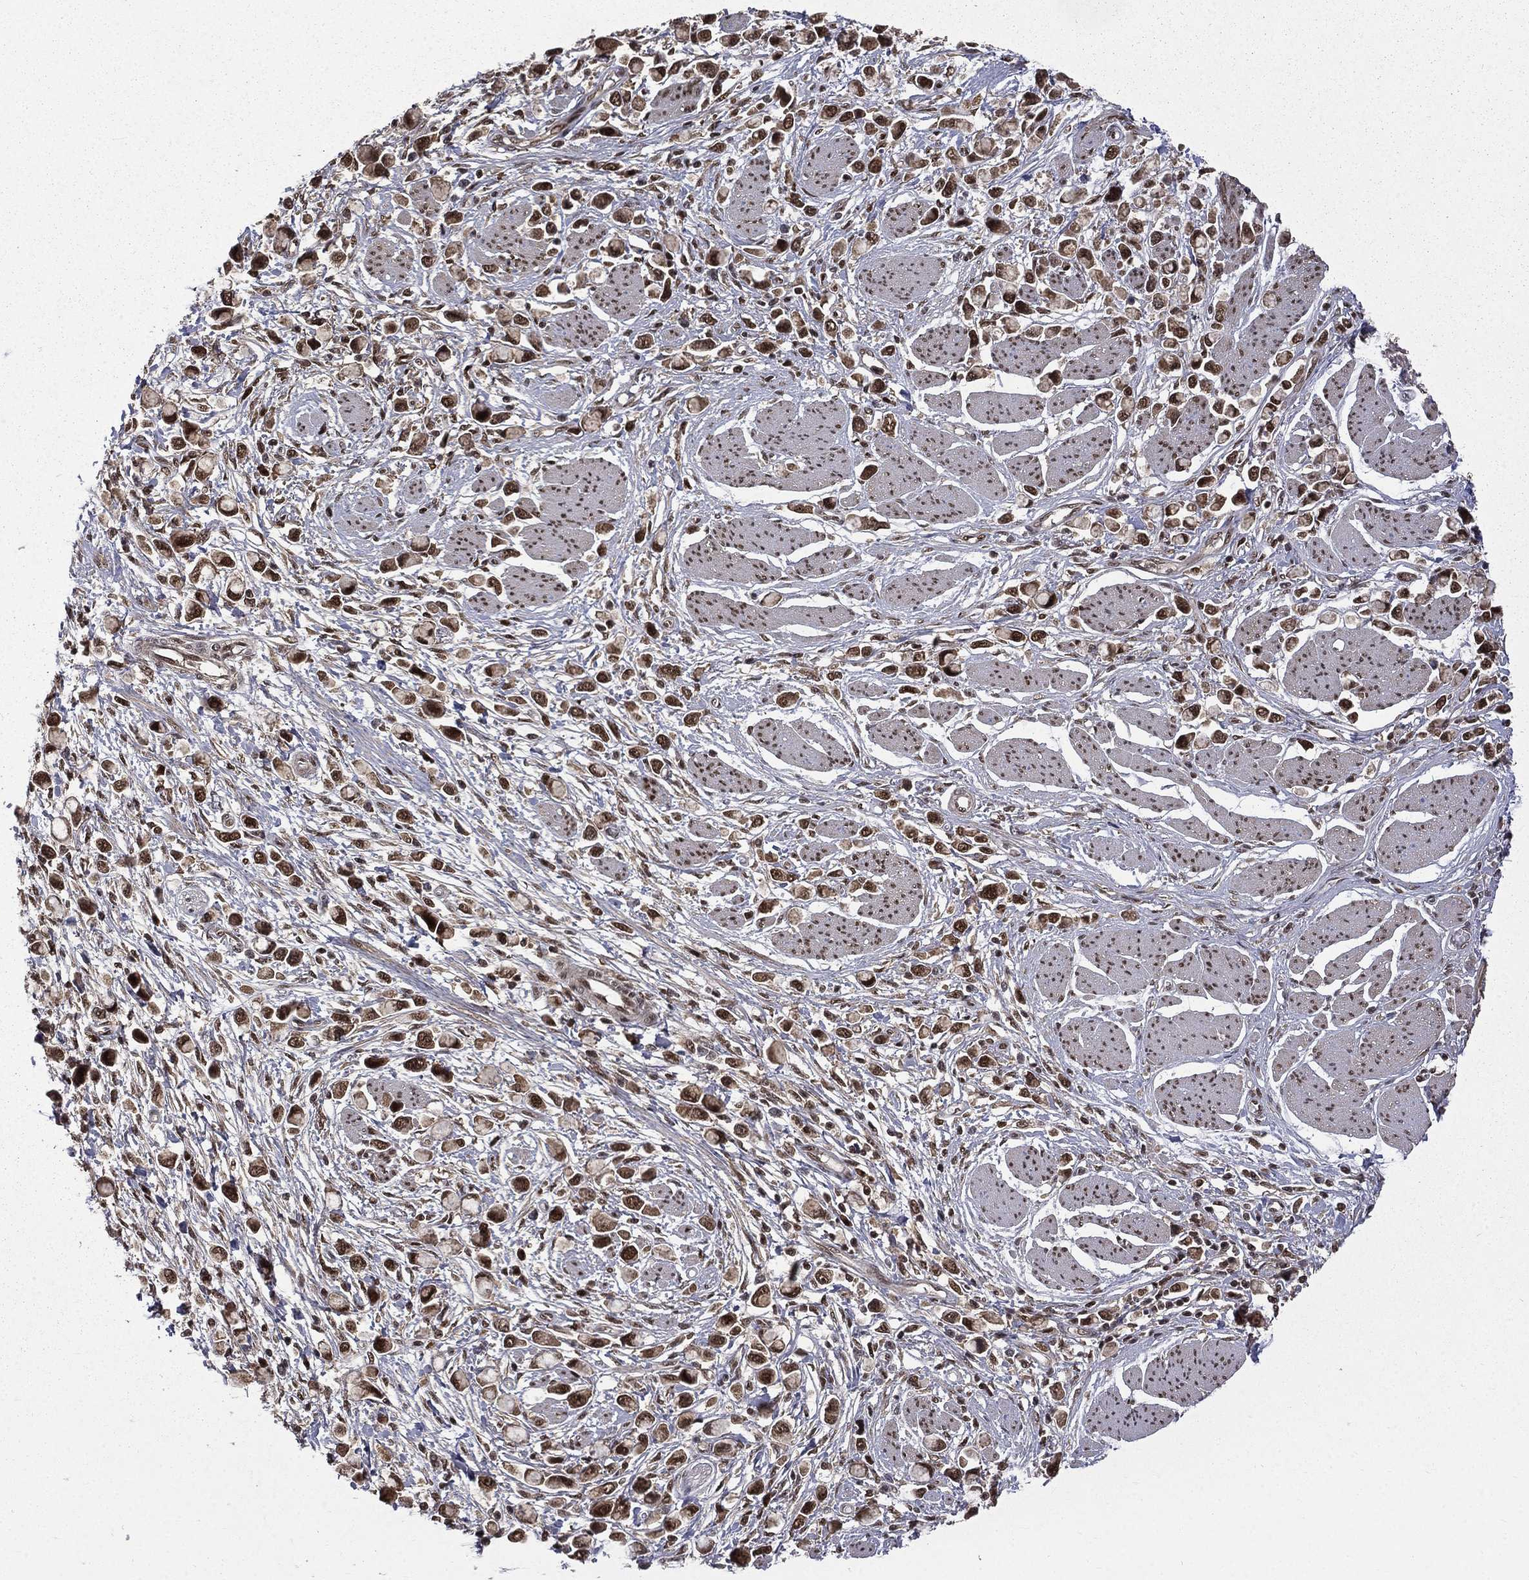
{"staining": {"intensity": "strong", "quantity": ">75%", "location": "nuclear"}, "tissue": "stomach cancer", "cell_type": "Tumor cells", "image_type": "cancer", "snomed": [{"axis": "morphology", "description": "Adenocarcinoma, NOS"}, {"axis": "topography", "description": "Stomach"}], "caption": "Stomach adenocarcinoma stained for a protein displays strong nuclear positivity in tumor cells.", "gene": "JMJD6", "patient": {"sex": "female", "age": 81}}